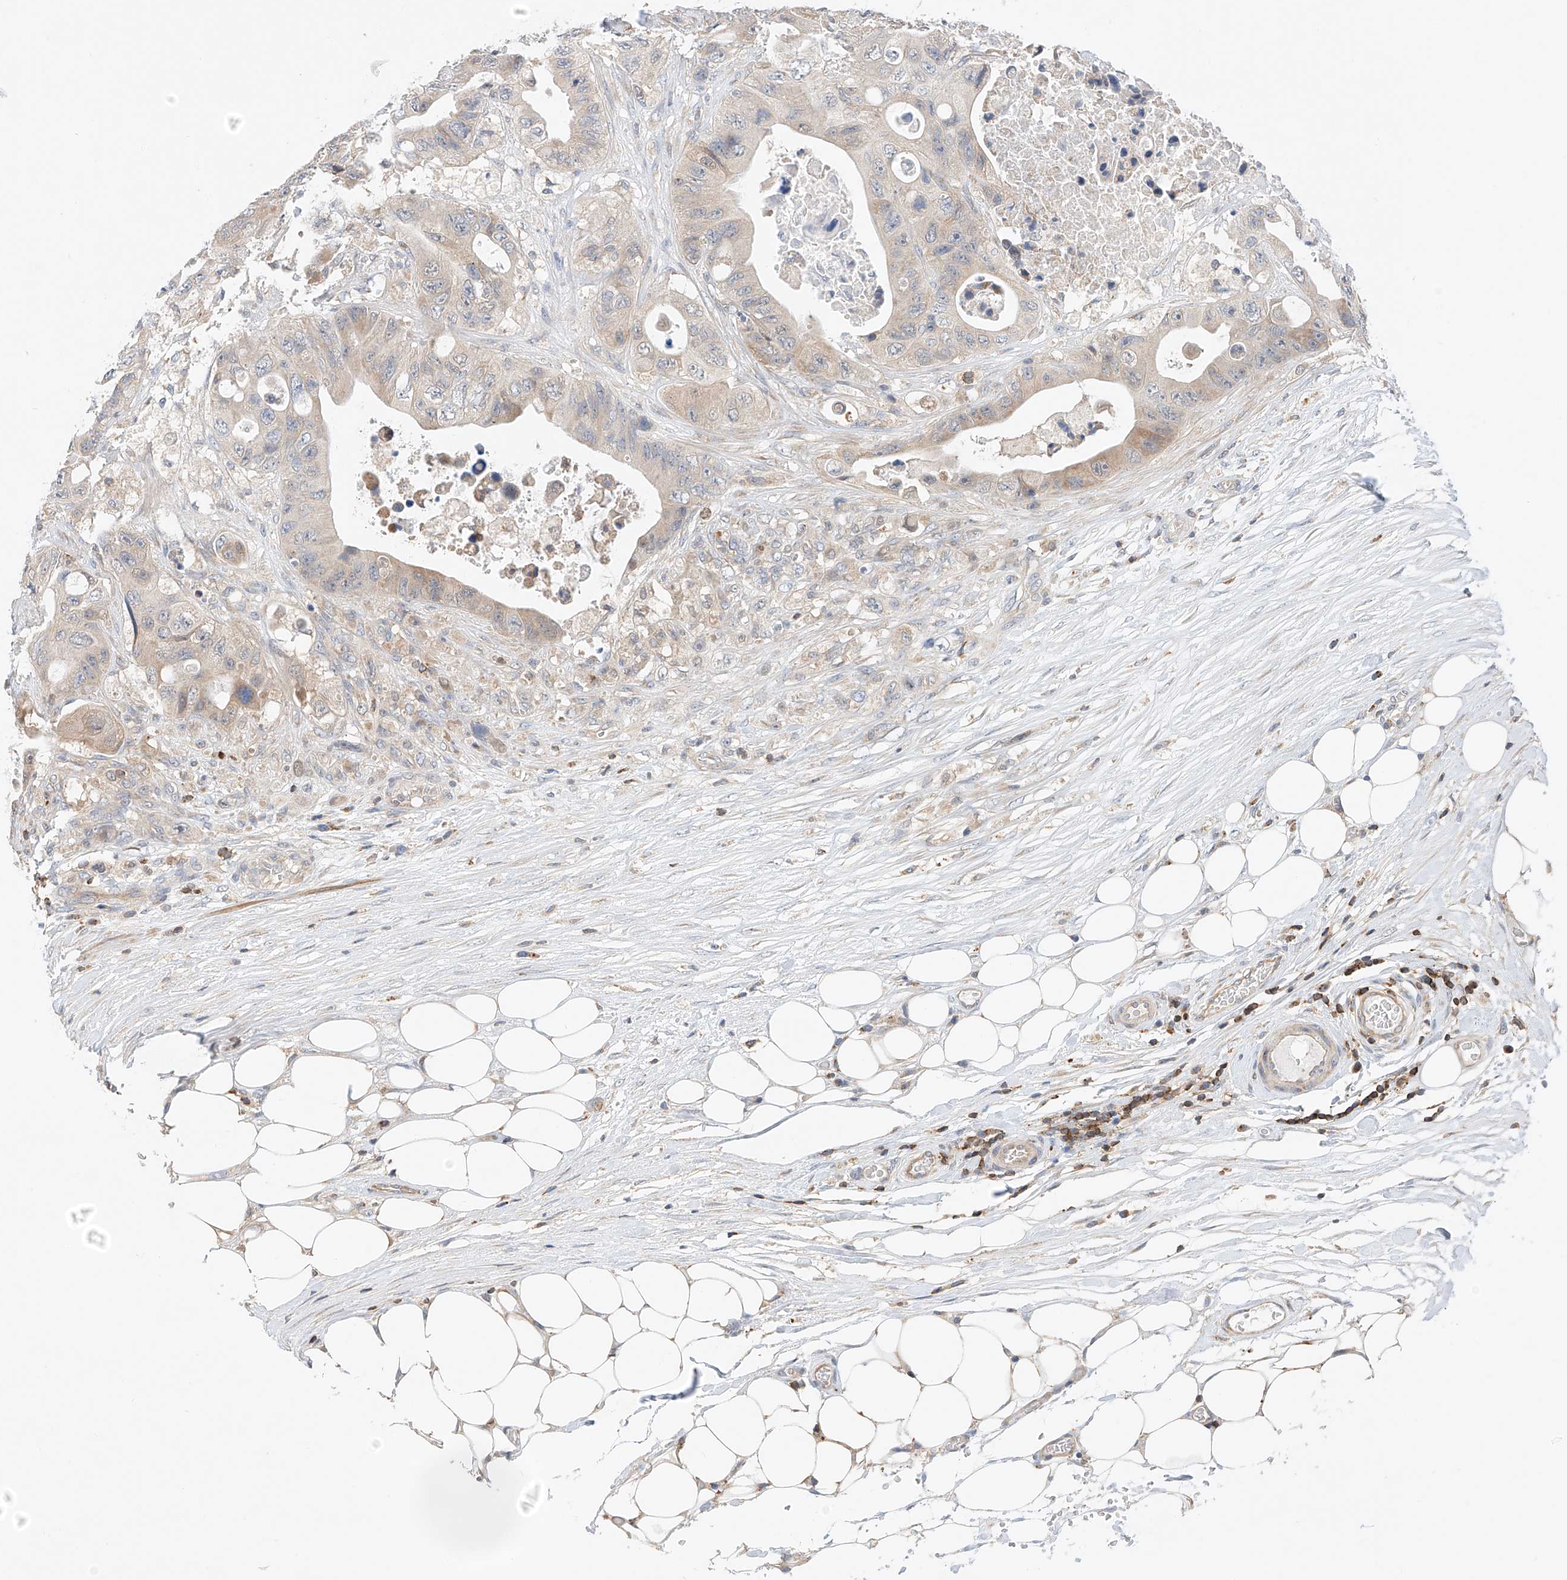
{"staining": {"intensity": "weak", "quantity": "<25%", "location": "cytoplasmic/membranous"}, "tissue": "colorectal cancer", "cell_type": "Tumor cells", "image_type": "cancer", "snomed": [{"axis": "morphology", "description": "Adenocarcinoma, NOS"}, {"axis": "topography", "description": "Colon"}], "caption": "Histopathology image shows no significant protein staining in tumor cells of adenocarcinoma (colorectal).", "gene": "MFN2", "patient": {"sex": "female", "age": 46}}